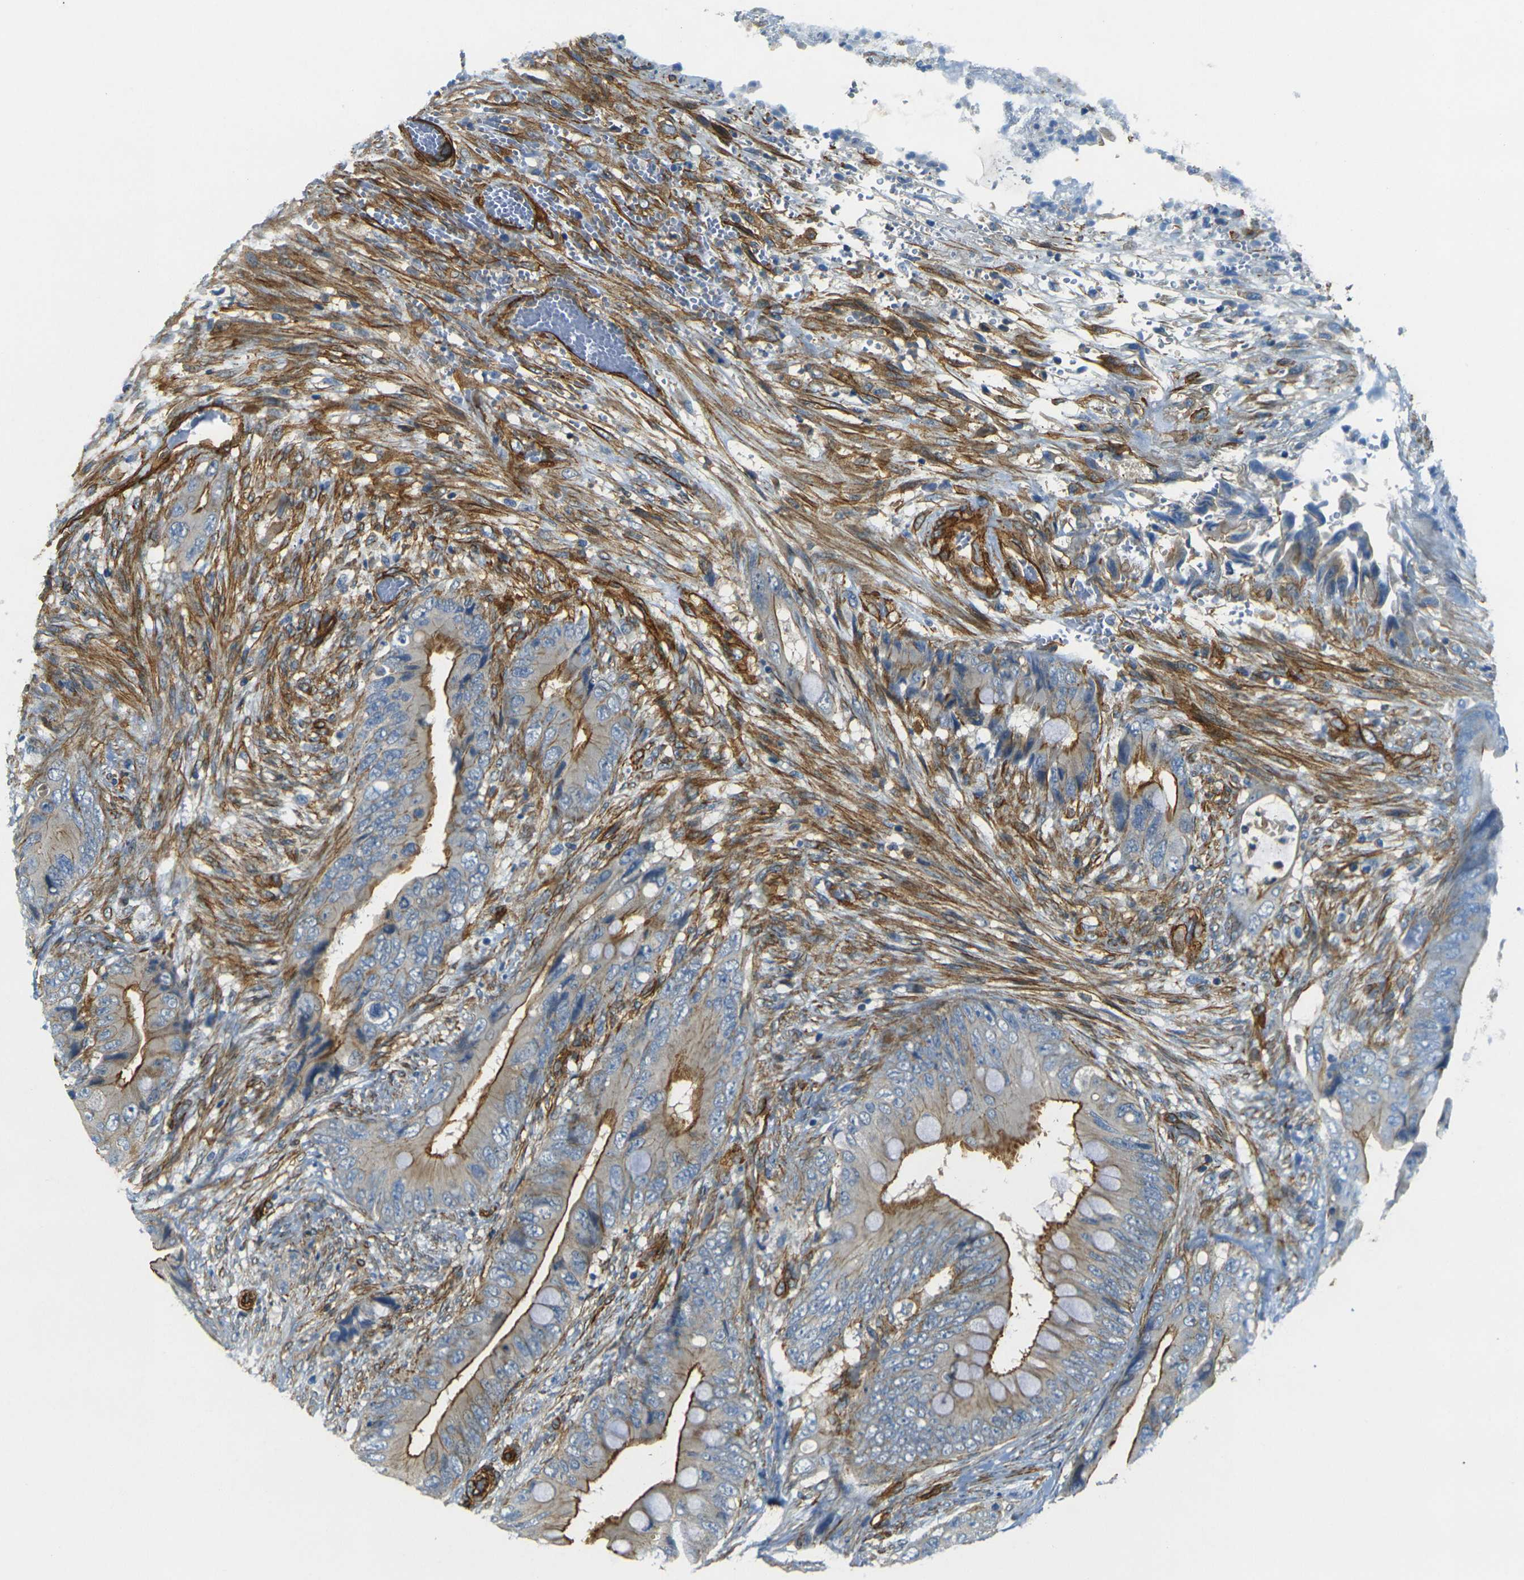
{"staining": {"intensity": "moderate", "quantity": "25%-75%", "location": "cytoplasmic/membranous"}, "tissue": "colorectal cancer", "cell_type": "Tumor cells", "image_type": "cancer", "snomed": [{"axis": "morphology", "description": "Adenocarcinoma, NOS"}, {"axis": "topography", "description": "Rectum"}], "caption": "There is medium levels of moderate cytoplasmic/membranous positivity in tumor cells of adenocarcinoma (colorectal), as demonstrated by immunohistochemical staining (brown color).", "gene": "EPHA7", "patient": {"sex": "female", "age": 77}}